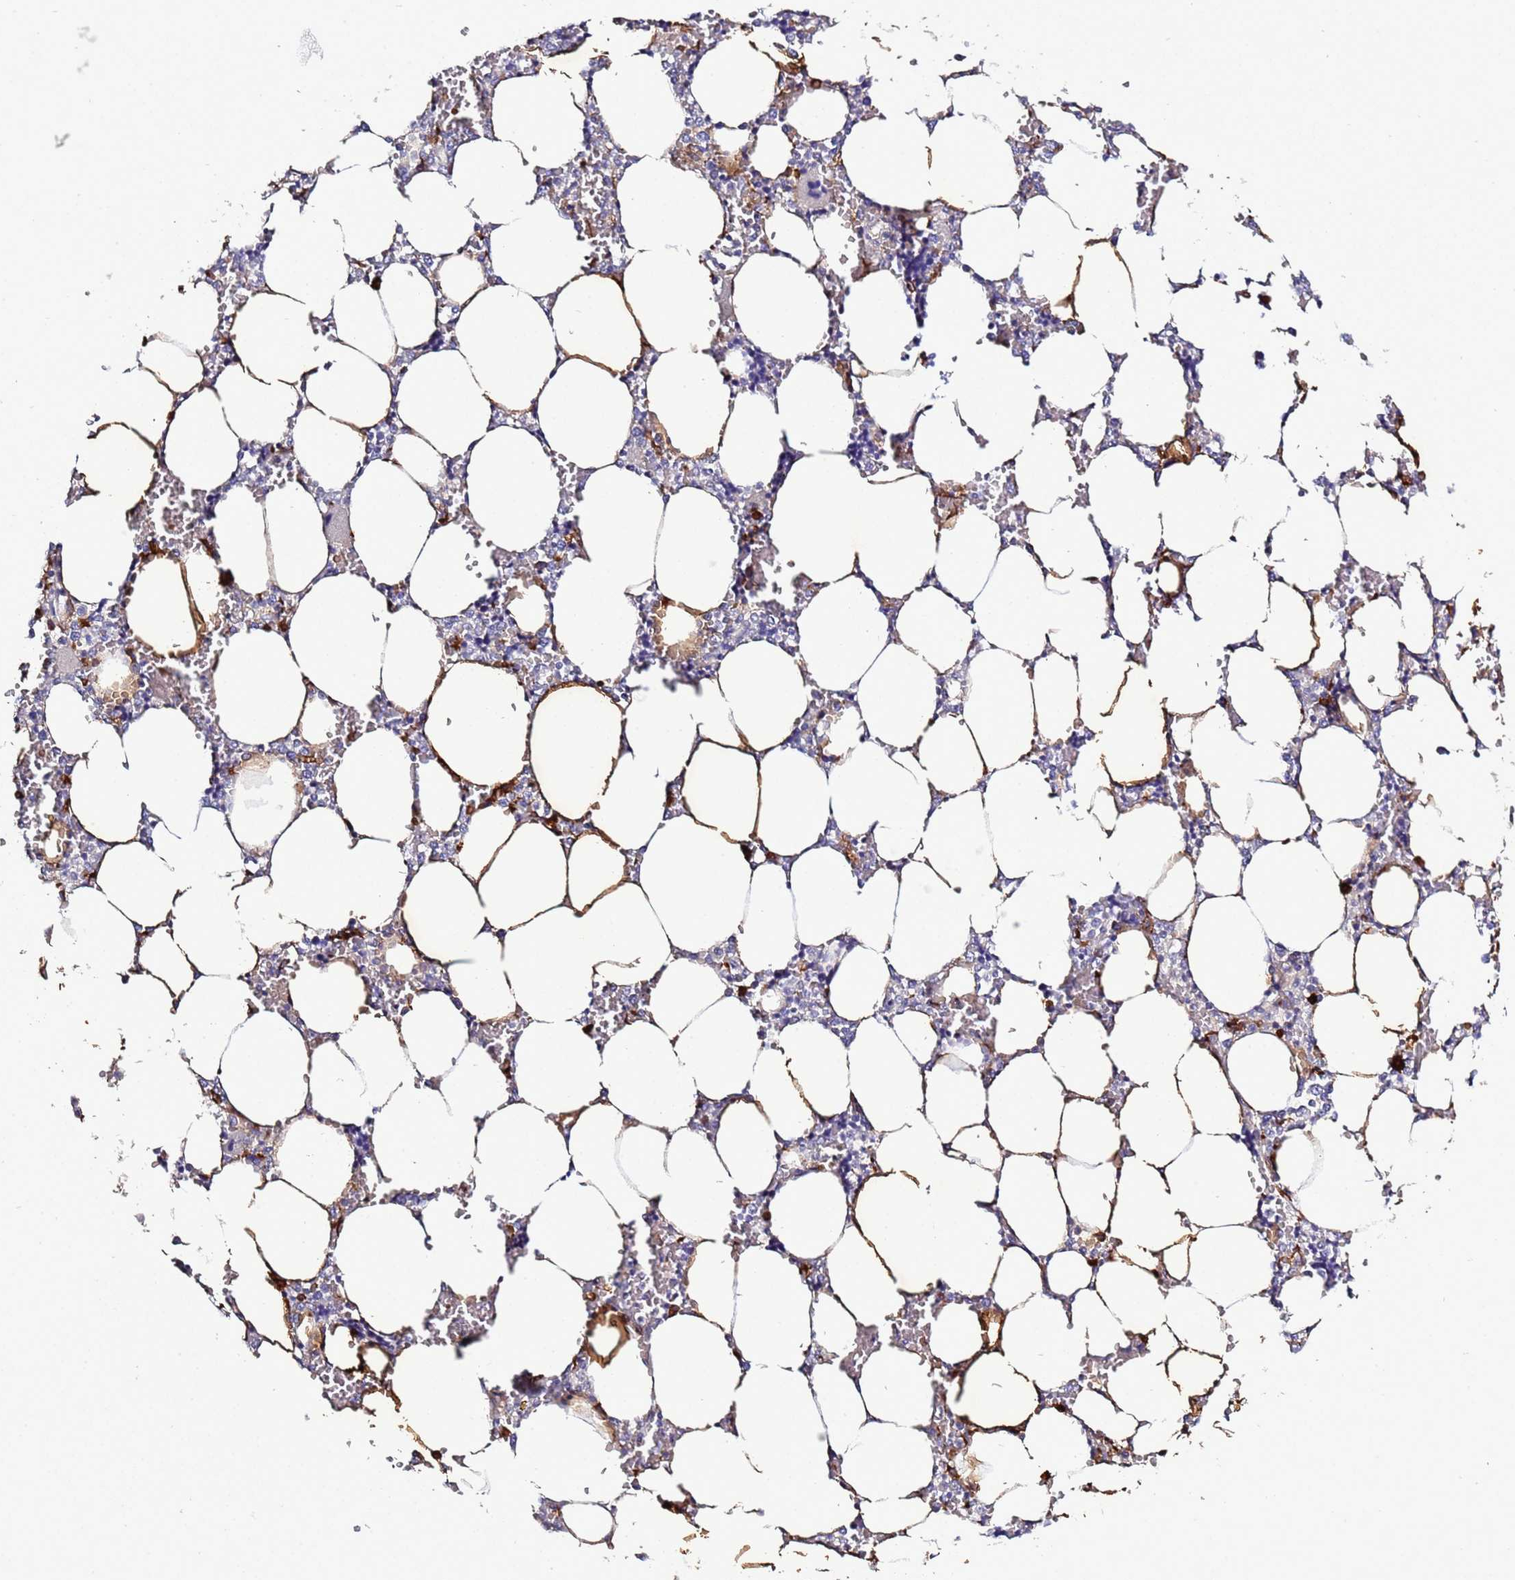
{"staining": {"intensity": "negative", "quantity": "none", "location": "none"}, "tissue": "bone marrow", "cell_type": "Hematopoietic cells", "image_type": "normal", "snomed": [{"axis": "morphology", "description": "Normal tissue, NOS"}, {"axis": "topography", "description": "Bone marrow"}], "caption": "DAB (3,3'-diaminobenzidine) immunohistochemical staining of normal human bone marrow displays no significant staining in hematopoietic cells.", "gene": "C4orf46", "patient": {"sex": "male", "age": 64}}